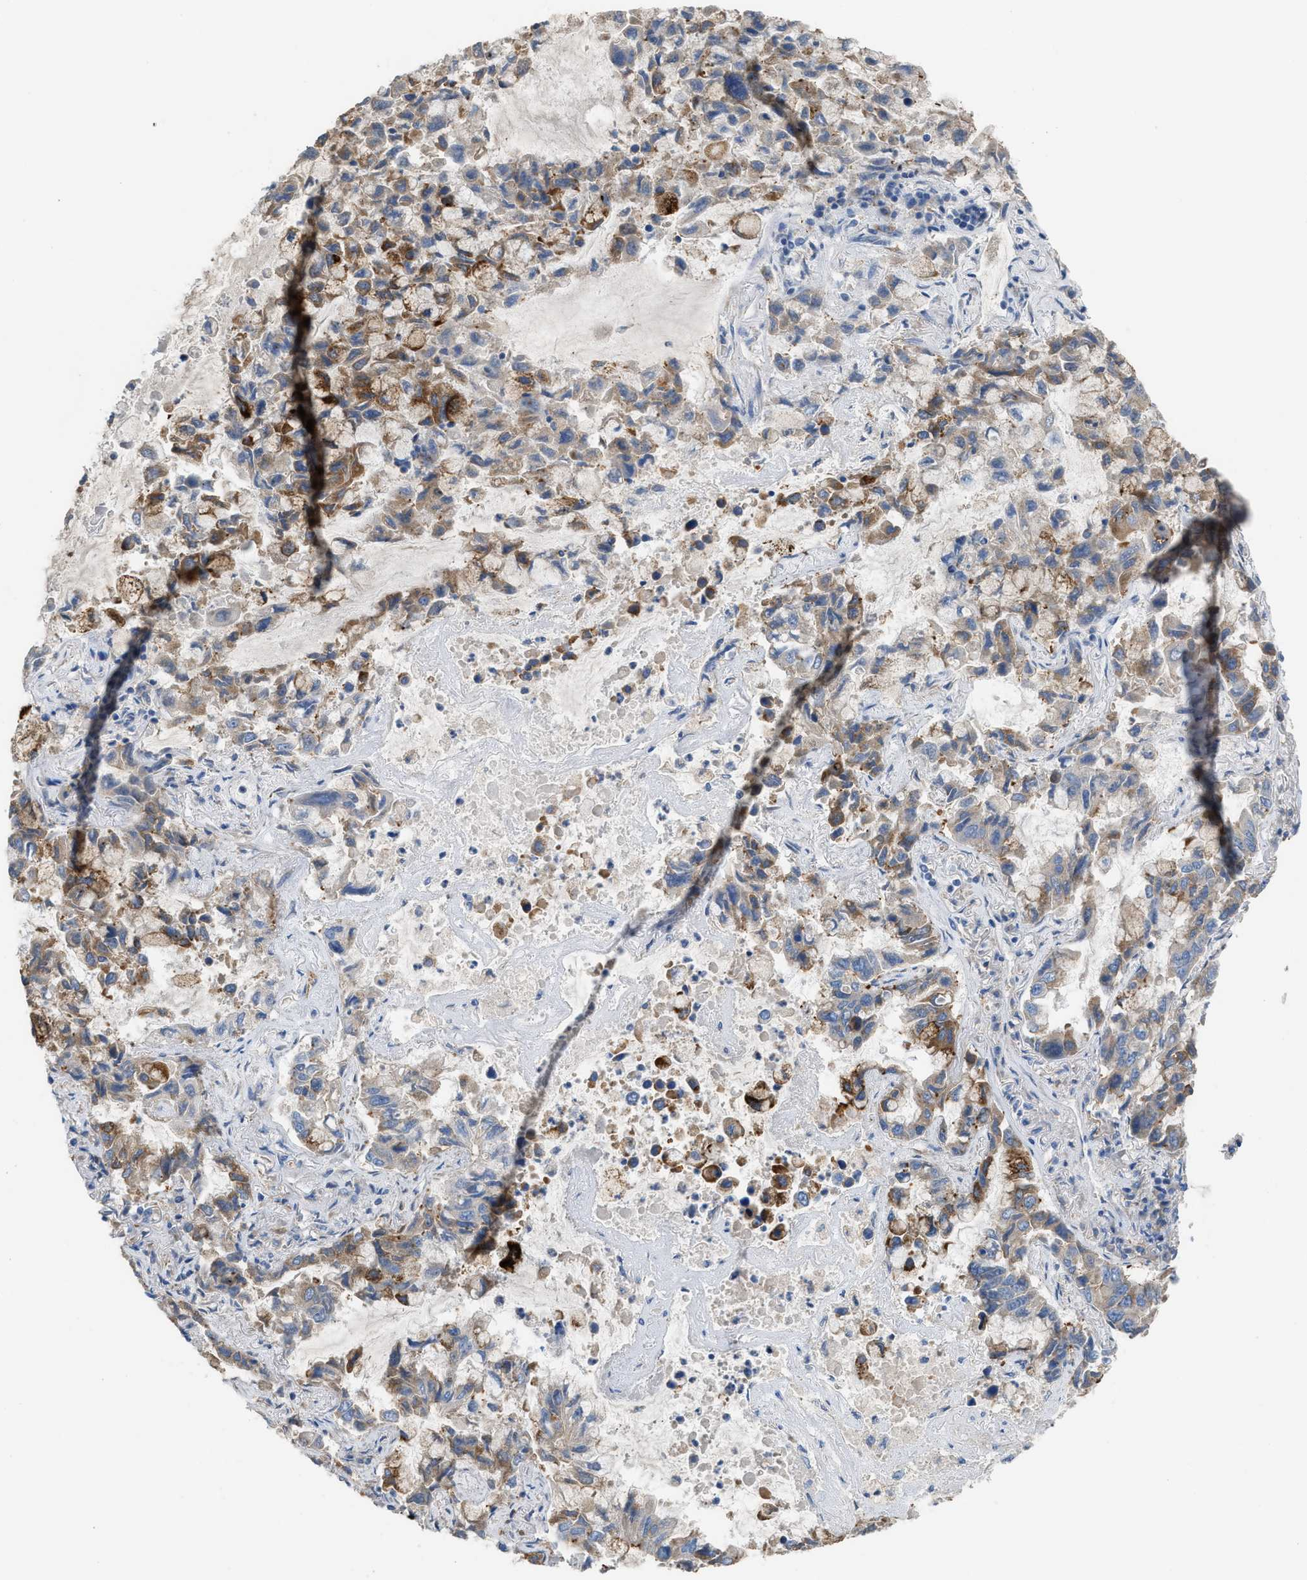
{"staining": {"intensity": "moderate", "quantity": "25%-75%", "location": "cytoplasmic/membranous"}, "tissue": "lung cancer", "cell_type": "Tumor cells", "image_type": "cancer", "snomed": [{"axis": "morphology", "description": "Adenocarcinoma, NOS"}, {"axis": "topography", "description": "Lung"}], "caption": "Immunohistochemistry micrograph of neoplastic tissue: human adenocarcinoma (lung) stained using immunohistochemistry displays medium levels of moderate protein expression localized specifically in the cytoplasmic/membranous of tumor cells, appearing as a cytoplasmic/membranous brown color.", "gene": "AOAH", "patient": {"sex": "male", "age": 64}}